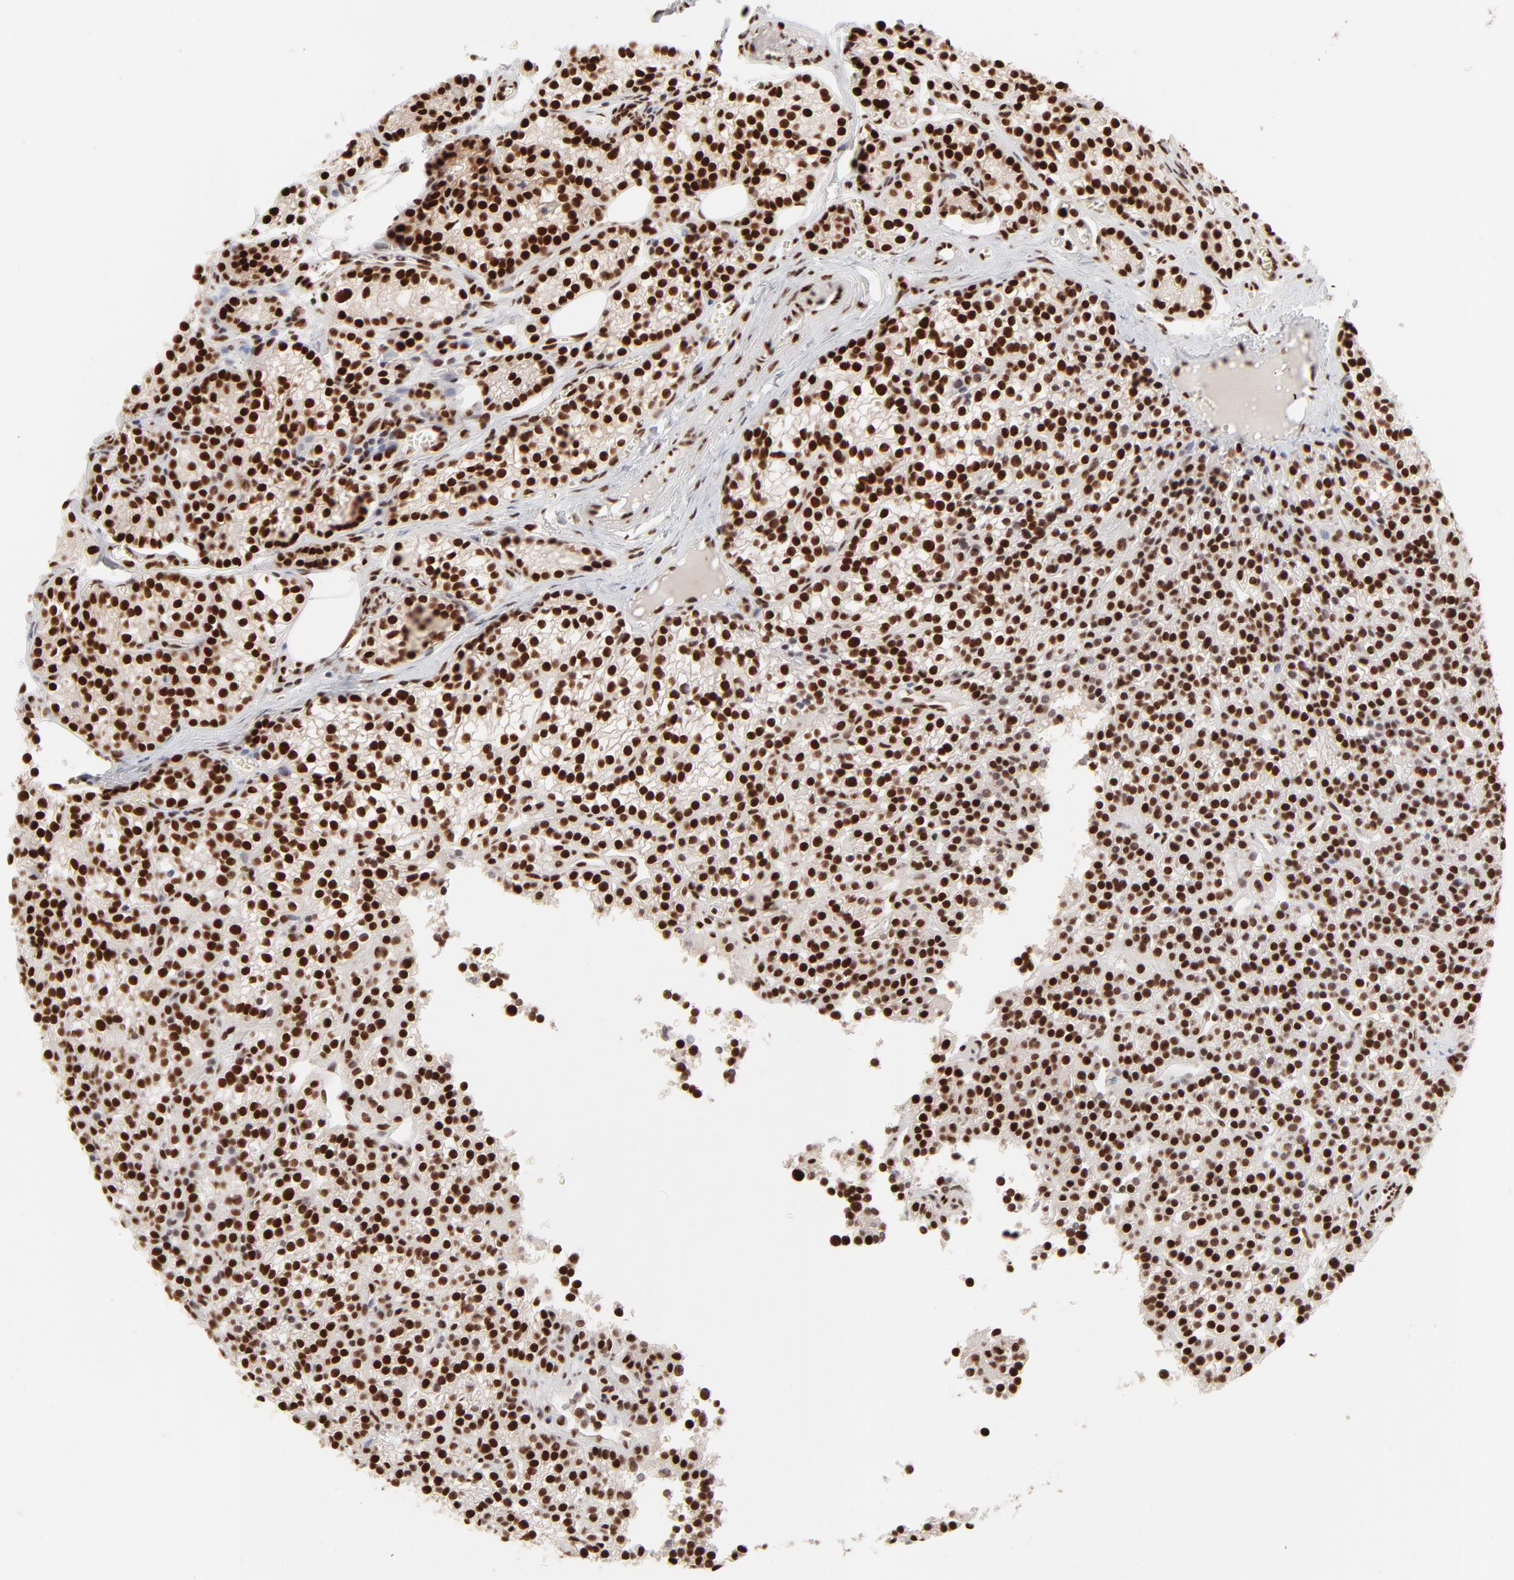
{"staining": {"intensity": "strong", "quantity": ">75%", "location": "nuclear"}, "tissue": "parathyroid gland", "cell_type": "Glandular cells", "image_type": "normal", "snomed": [{"axis": "morphology", "description": "Normal tissue, NOS"}, {"axis": "topography", "description": "Parathyroid gland"}], "caption": "There is high levels of strong nuclear expression in glandular cells of benign parathyroid gland, as demonstrated by immunohistochemical staining (brown color).", "gene": "TARDBP", "patient": {"sex": "female", "age": 50}}